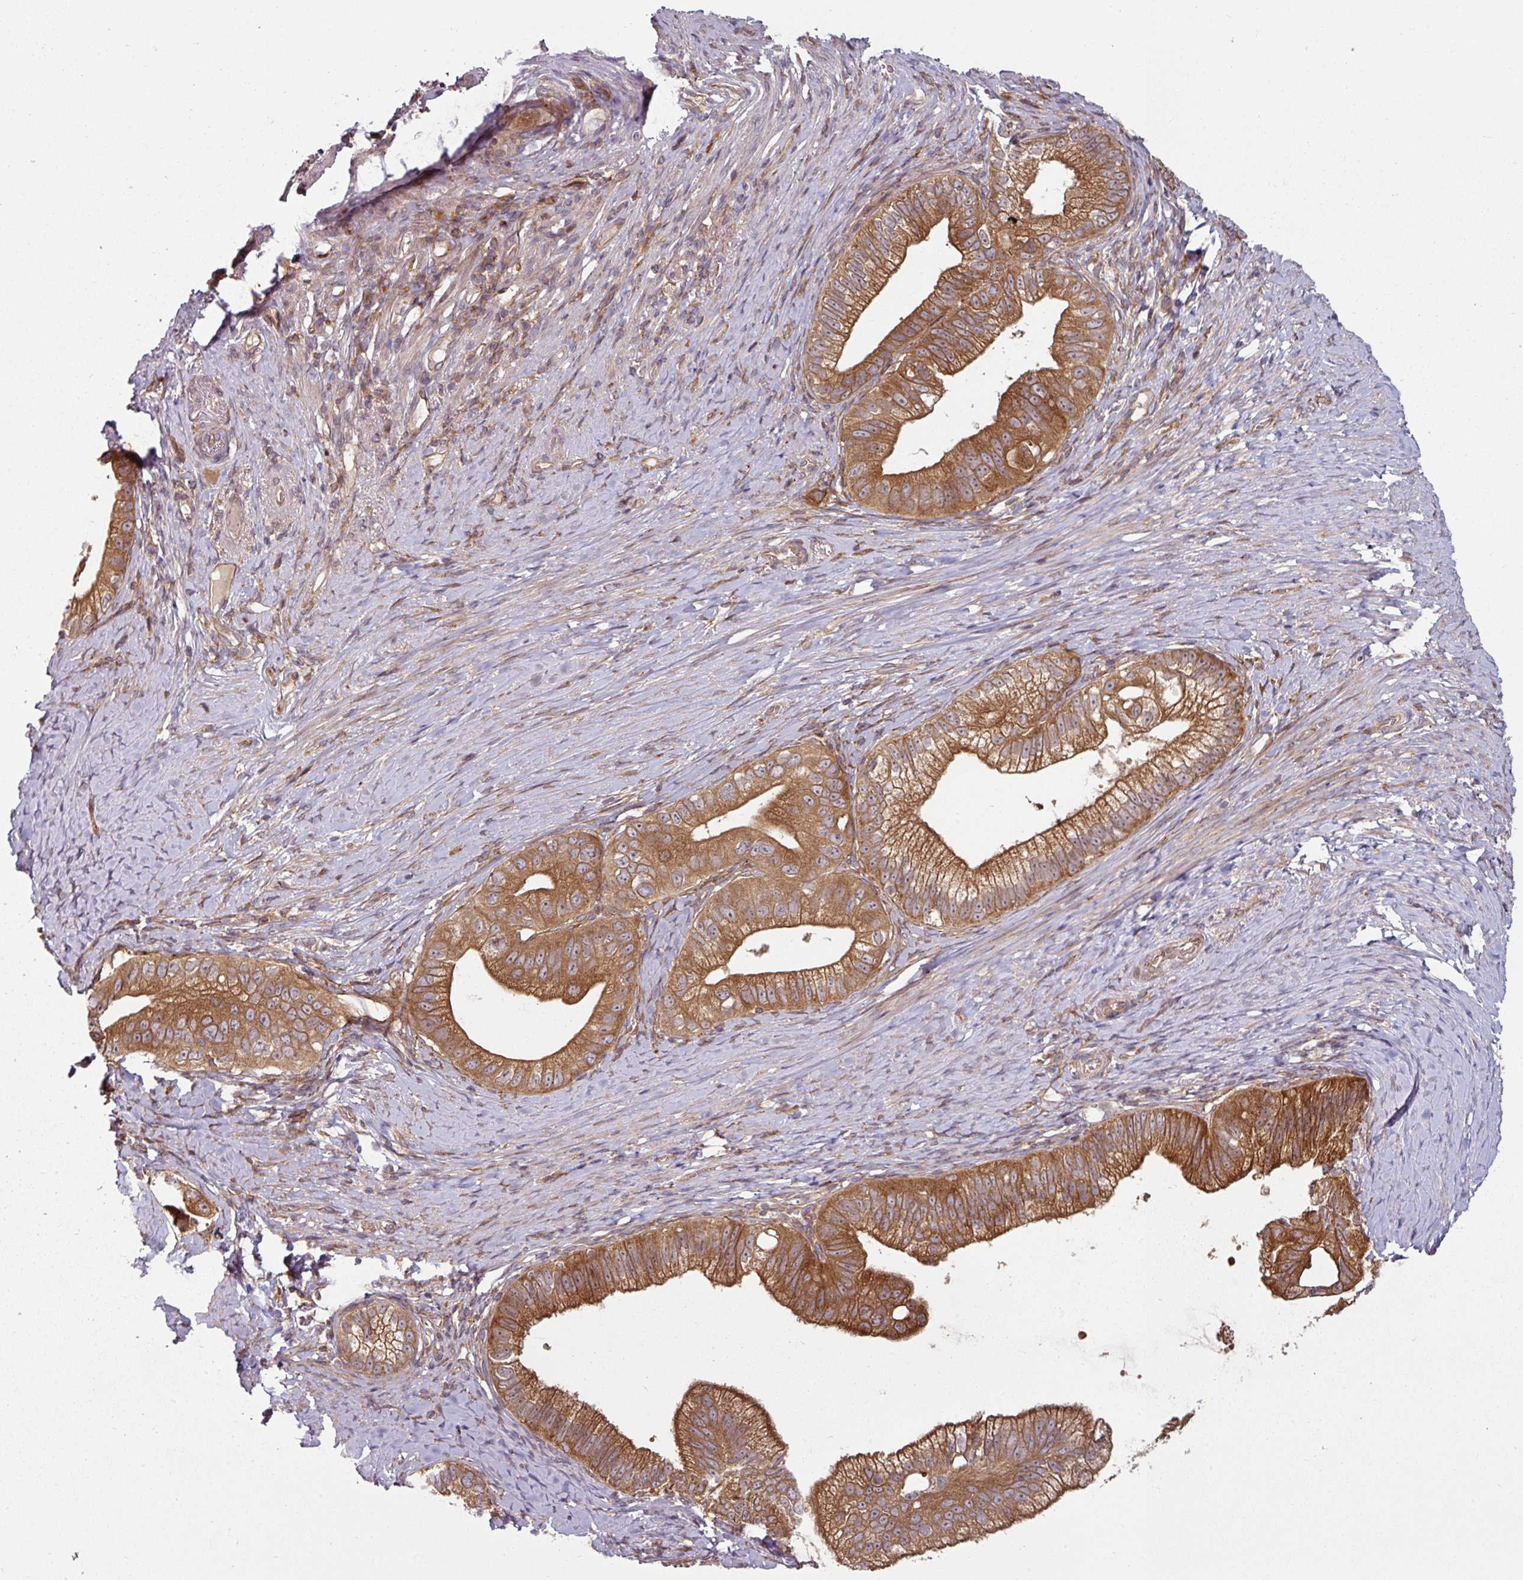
{"staining": {"intensity": "strong", "quantity": ">75%", "location": "cytoplasmic/membranous"}, "tissue": "pancreatic cancer", "cell_type": "Tumor cells", "image_type": "cancer", "snomed": [{"axis": "morphology", "description": "Adenocarcinoma, NOS"}, {"axis": "topography", "description": "Pancreas"}], "caption": "Protein expression analysis of human adenocarcinoma (pancreatic) reveals strong cytoplasmic/membranous positivity in approximately >75% of tumor cells.", "gene": "RAB5A", "patient": {"sex": "male", "age": 70}}